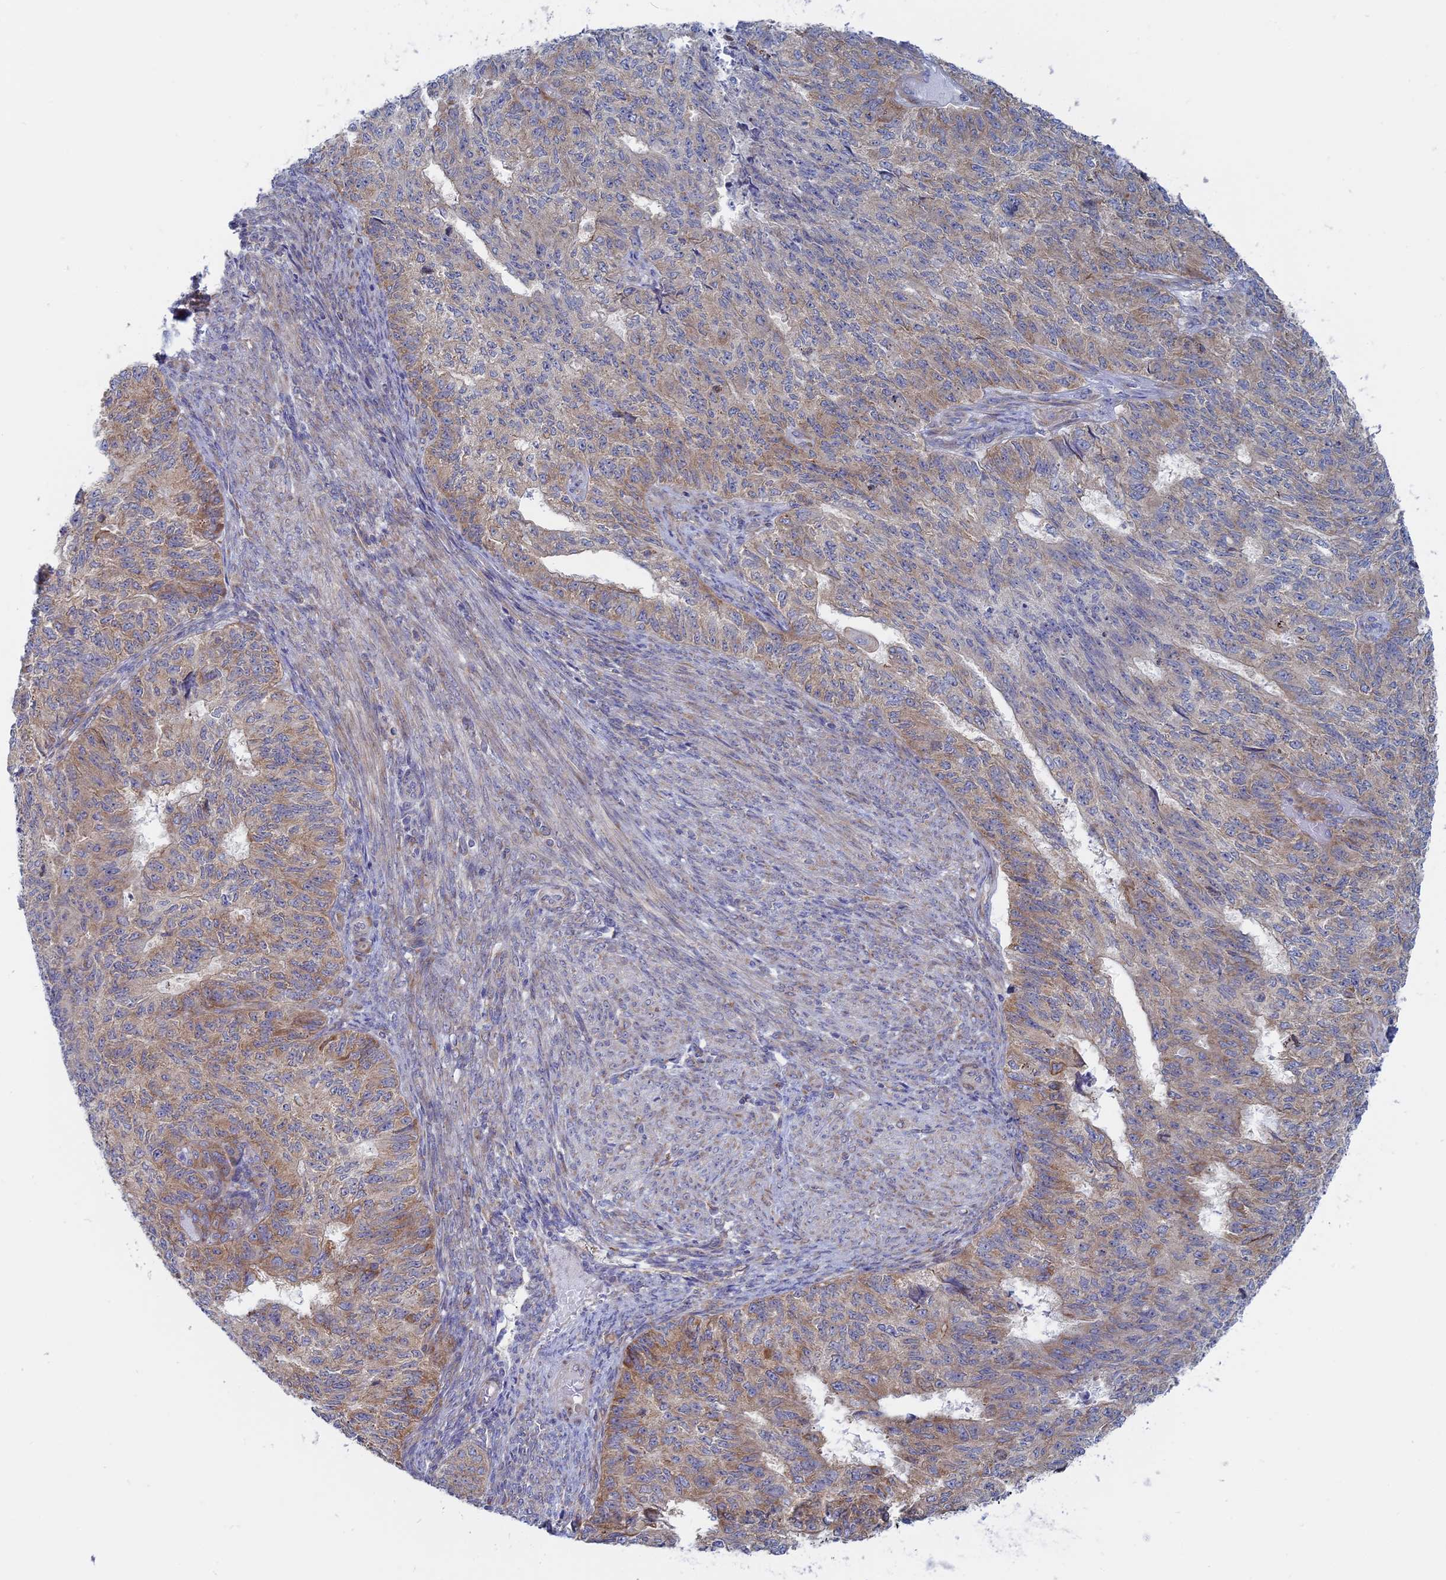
{"staining": {"intensity": "moderate", "quantity": "25%-75%", "location": "cytoplasmic/membranous"}, "tissue": "endometrial cancer", "cell_type": "Tumor cells", "image_type": "cancer", "snomed": [{"axis": "morphology", "description": "Adenocarcinoma, NOS"}, {"axis": "topography", "description": "Endometrium"}], "caption": "Human endometrial adenocarcinoma stained for a protein (brown) reveals moderate cytoplasmic/membranous positive positivity in about 25%-75% of tumor cells.", "gene": "TBC1D30", "patient": {"sex": "female", "age": 32}}